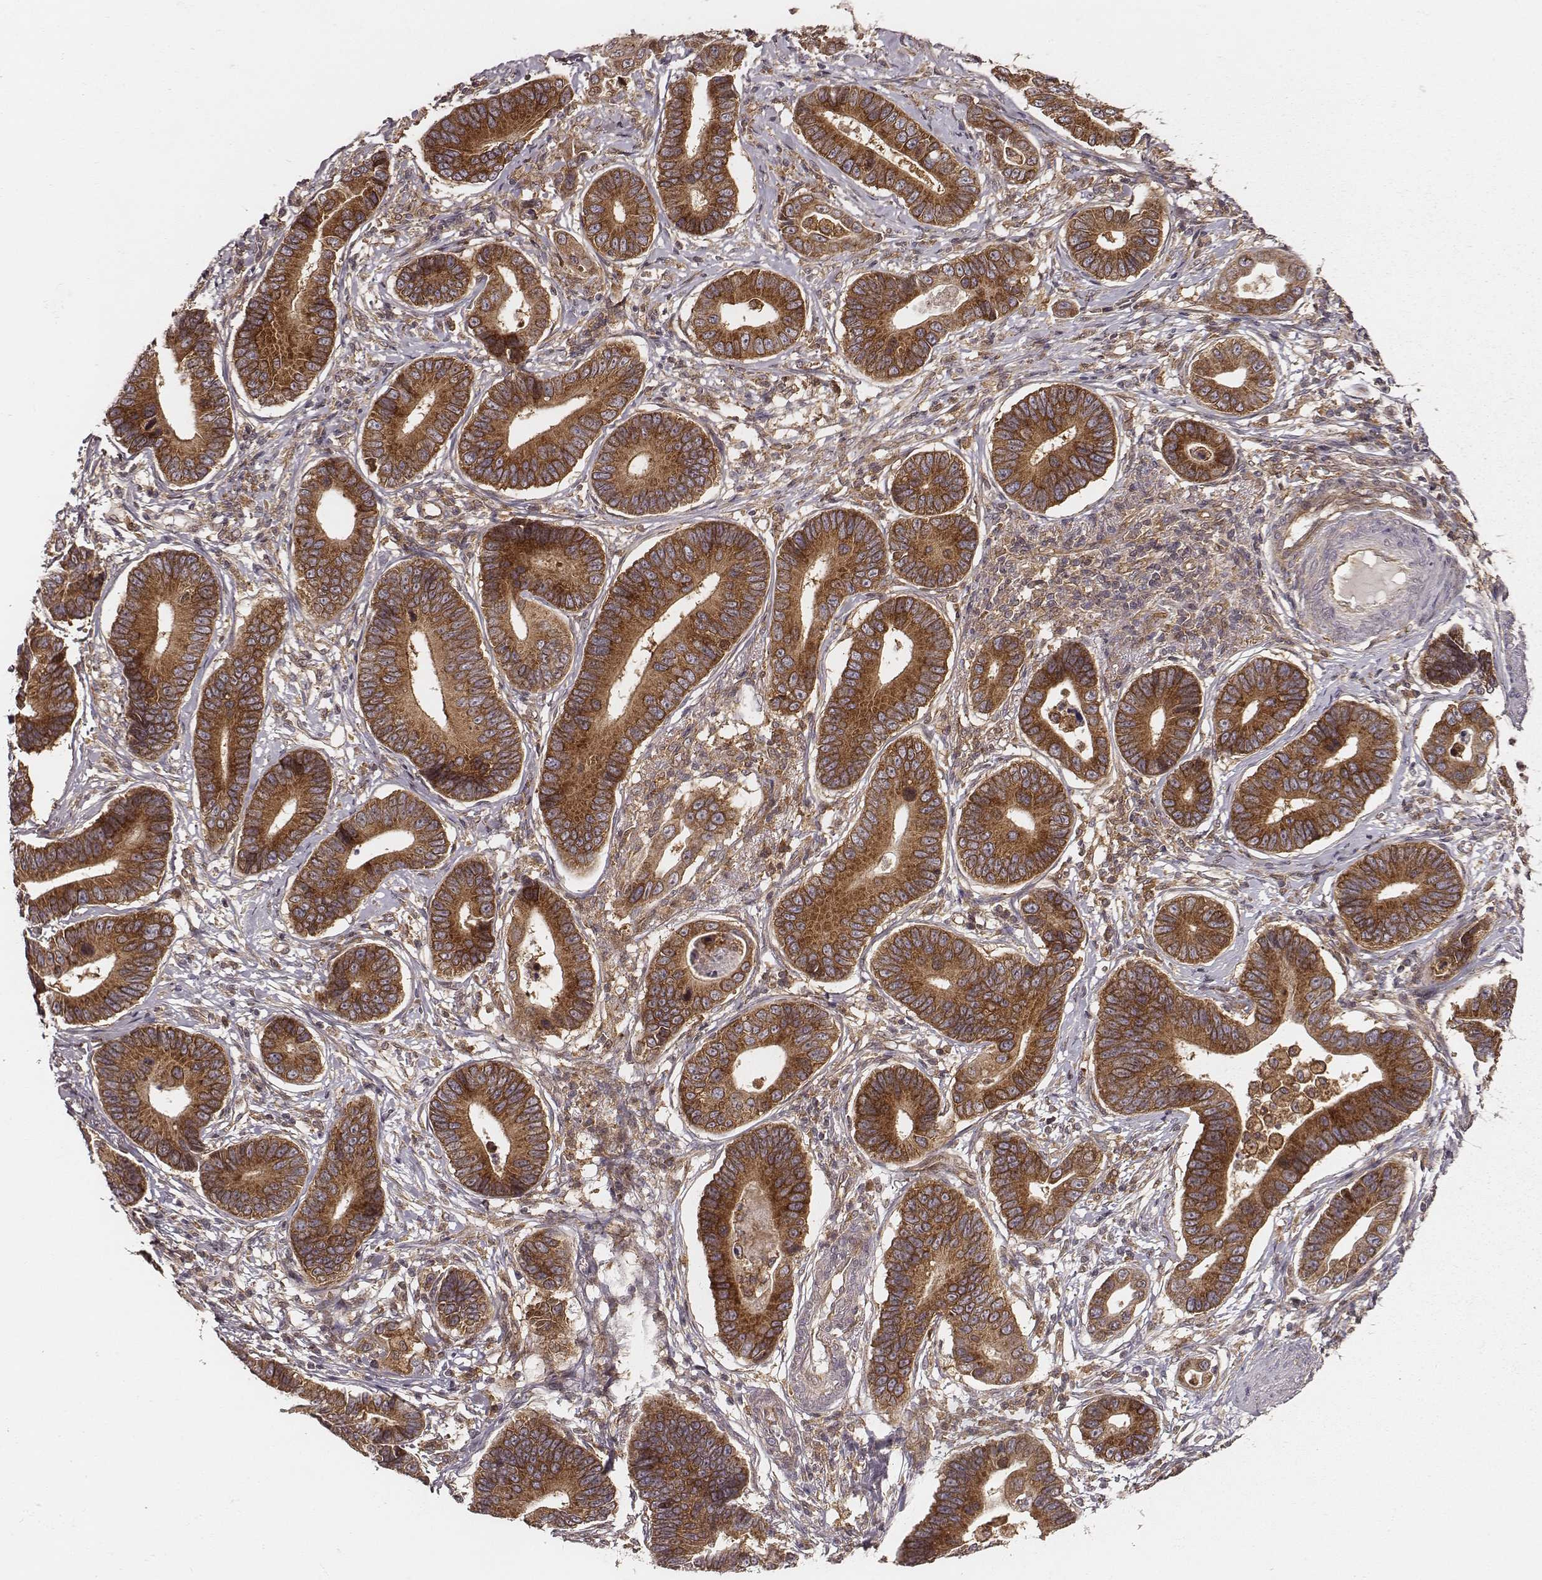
{"staining": {"intensity": "strong", "quantity": ">75%", "location": "cytoplasmic/membranous"}, "tissue": "stomach cancer", "cell_type": "Tumor cells", "image_type": "cancer", "snomed": [{"axis": "morphology", "description": "Adenocarcinoma, NOS"}, {"axis": "topography", "description": "Stomach"}], "caption": "High-power microscopy captured an IHC photomicrograph of stomach adenocarcinoma, revealing strong cytoplasmic/membranous staining in about >75% of tumor cells.", "gene": "VPS26A", "patient": {"sex": "male", "age": 84}}